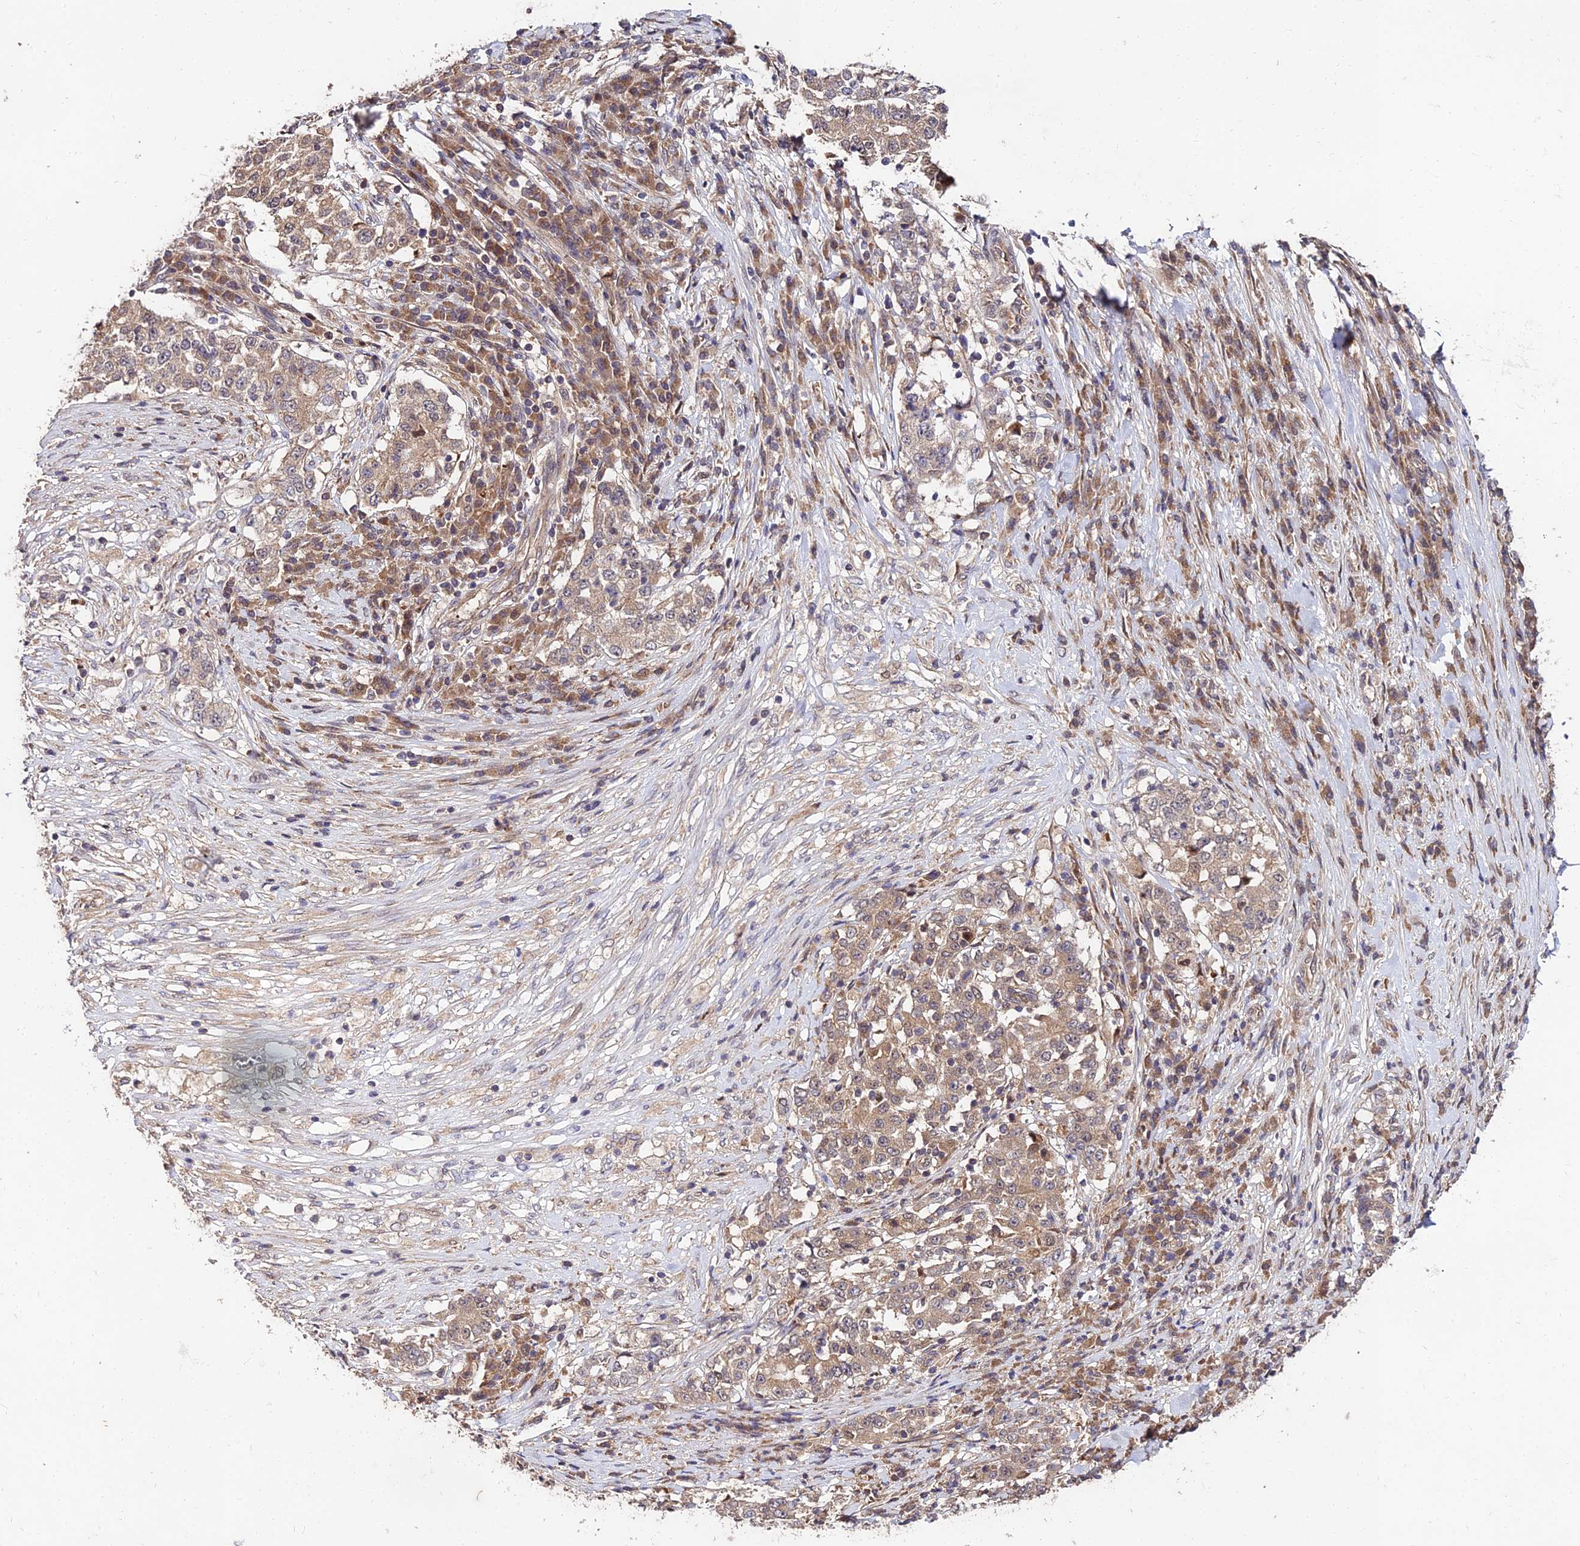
{"staining": {"intensity": "weak", "quantity": ">75%", "location": "cytoplasmic/membranous"}, "tissue": "stomach cancer", "cell_type": "Tumor cells", "image_type": "cancer", "snomed": [{"axis": "morphology", "description": "Adenocarcinoma, NOS"}, {"axis": "topography", "description": "Stomach"}], "caption": "Protein staining of adenocarcinoma (stomach) tissue demonstrates weak cytoplasmic/membranous staining in approximately >75% of tumor cells.", "gene": "MKKS", "patient": {"sex": "male", "age": 59}}